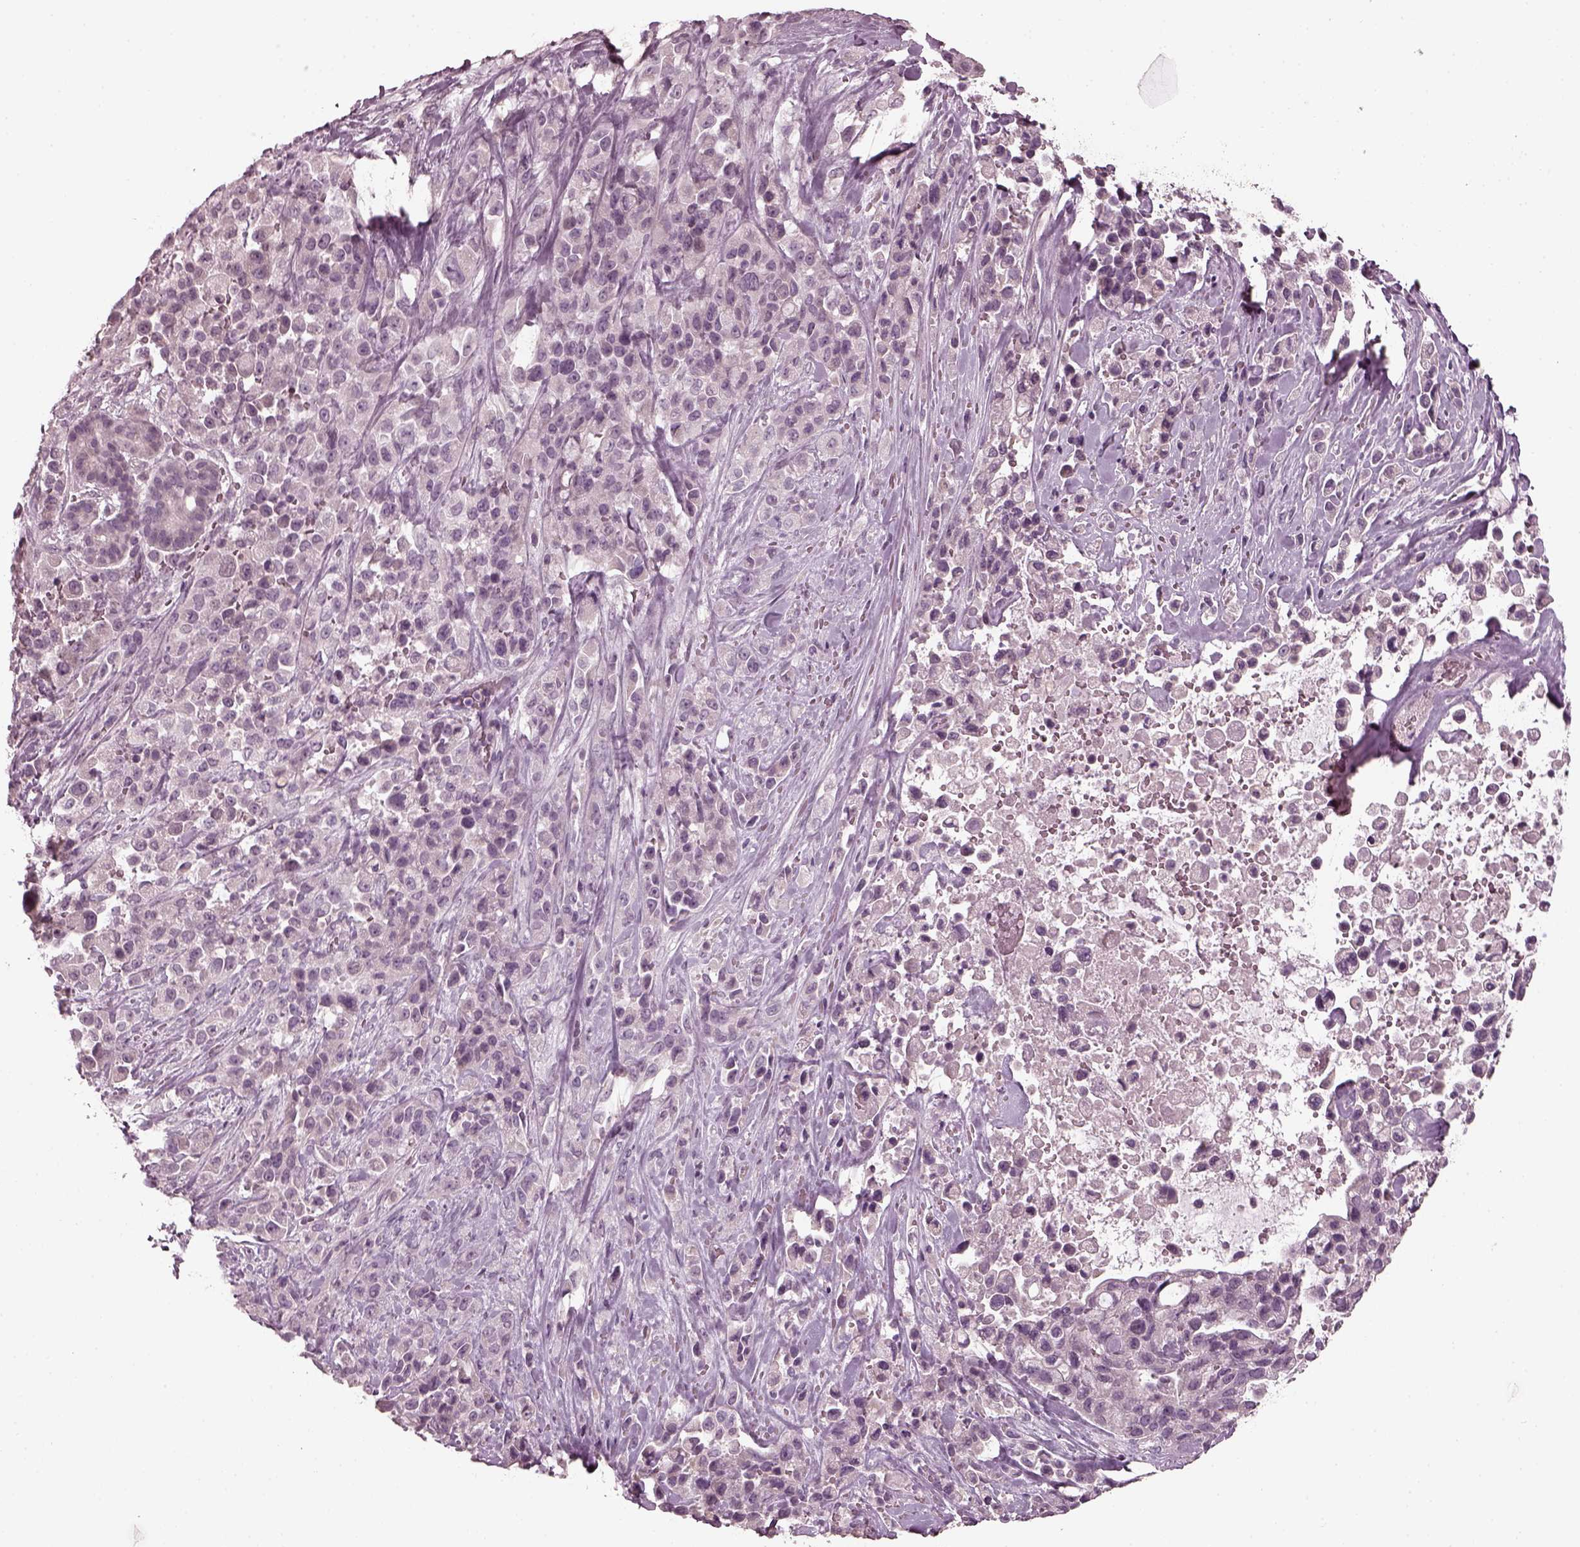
{"staining": {"intensity": "negative", "quantity": "none", "location": "none"}, "tissue": "pancreatic cancer", "cell_type": "Tumor cells", "image_type": "cancer", "snomed": [{"axis": "morphology", "description": "Adenocarcinoma, NOS"}, {"axis": "topography", "description": "Pancreas"}], "caption": "This is an IHC histopathology image of pancreatic cancer. There is no staining in tumor cells.", "gene": "RCVRN", "patient": {"sex": "male", "age": 44}}